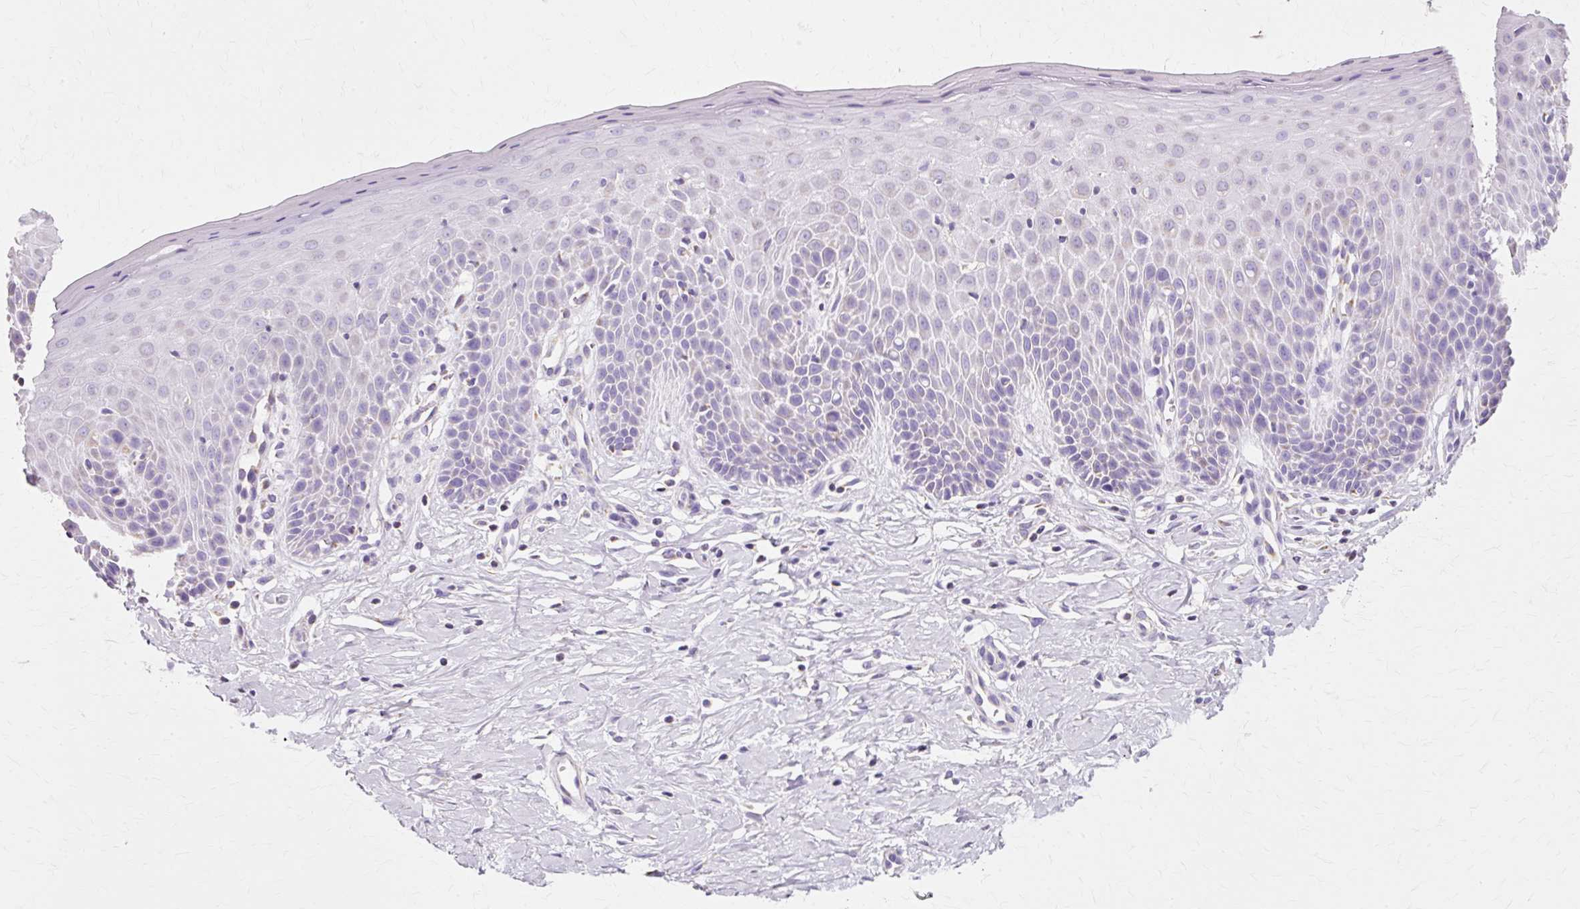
{"staining": {"intensity": "moderate", "quantity": ">75%", "location": "cytoplasmic/membranous"}, "tissue": "cervix", "cell_type": "Glandular cells", "image_type": "normal", "snomed": [{"axis": "morphology", "description": "Normal tissue, NOS"}, {"axis": "topography", "description": "Cervix"}], "caption": "Immunohistochemical staining of benign cervix shows moderate cytoplasmic/membranous protein positivity in approximately >75% of glandular cells. Using DAB (brown) and hematoxylin (blue) stains, captured at high magnification using brightfield microscopy.", "gene": "ATP5PO", "patient": {"sex": "female", "age": 36}}